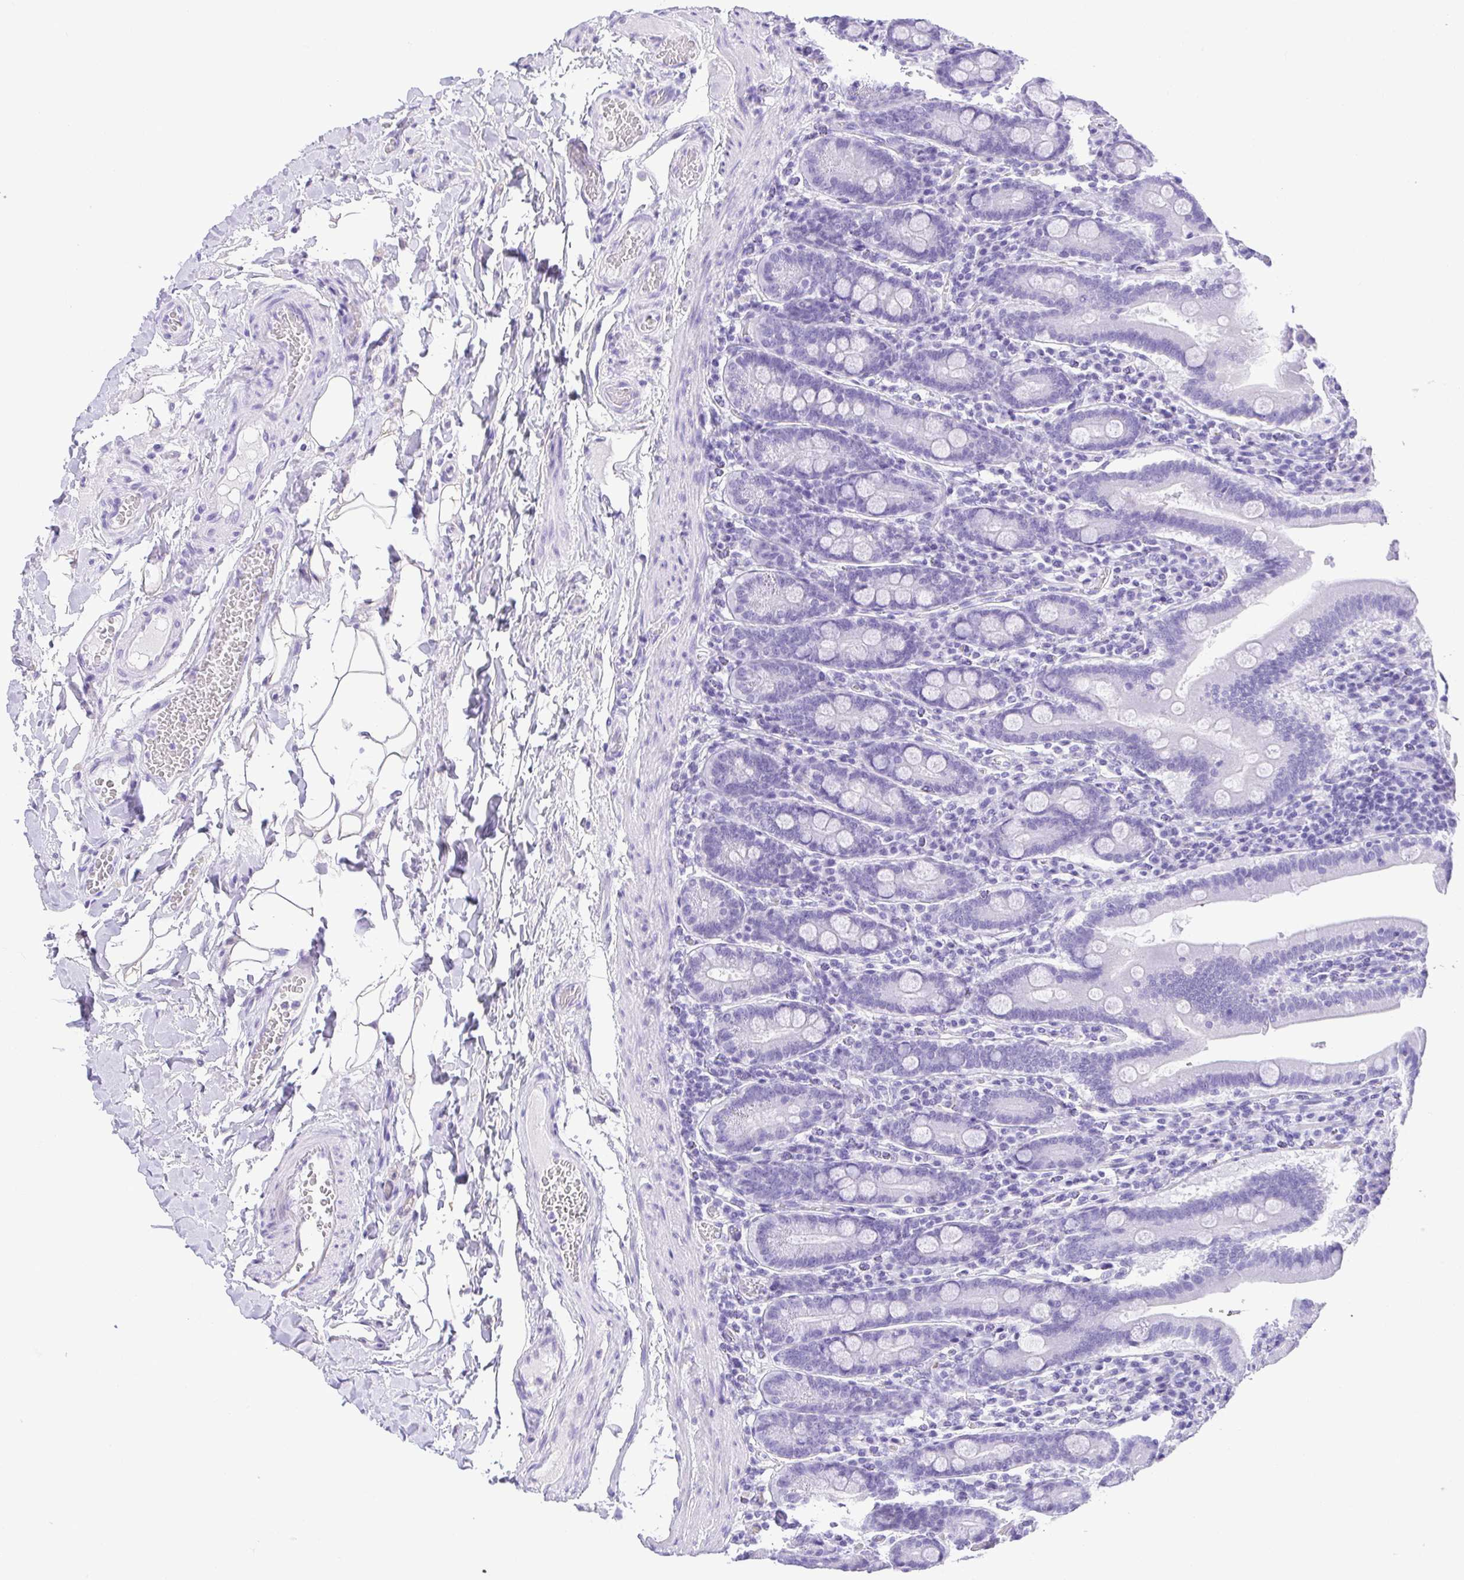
{"staining": {"intensity": "negative", "quantity": "none", "location": "none"}, "tissue": "small intestine", "cell_type": "Glandular cells", "image_type": "normal", "snomed": [{"axis": "morphology", "description": "Normal tissue, NOS"}, {"axis": "topography", "description": "Small intestine"}], "caption": "IHC histopathology image of unremarkable small intestine: human small intestine stained with DAB (3,3'-diaminobenzidine) demonstrates no significant protein staining in glandular cells.", "gene": "CDSN", "patient": {"sex": "male", "age": 26}}